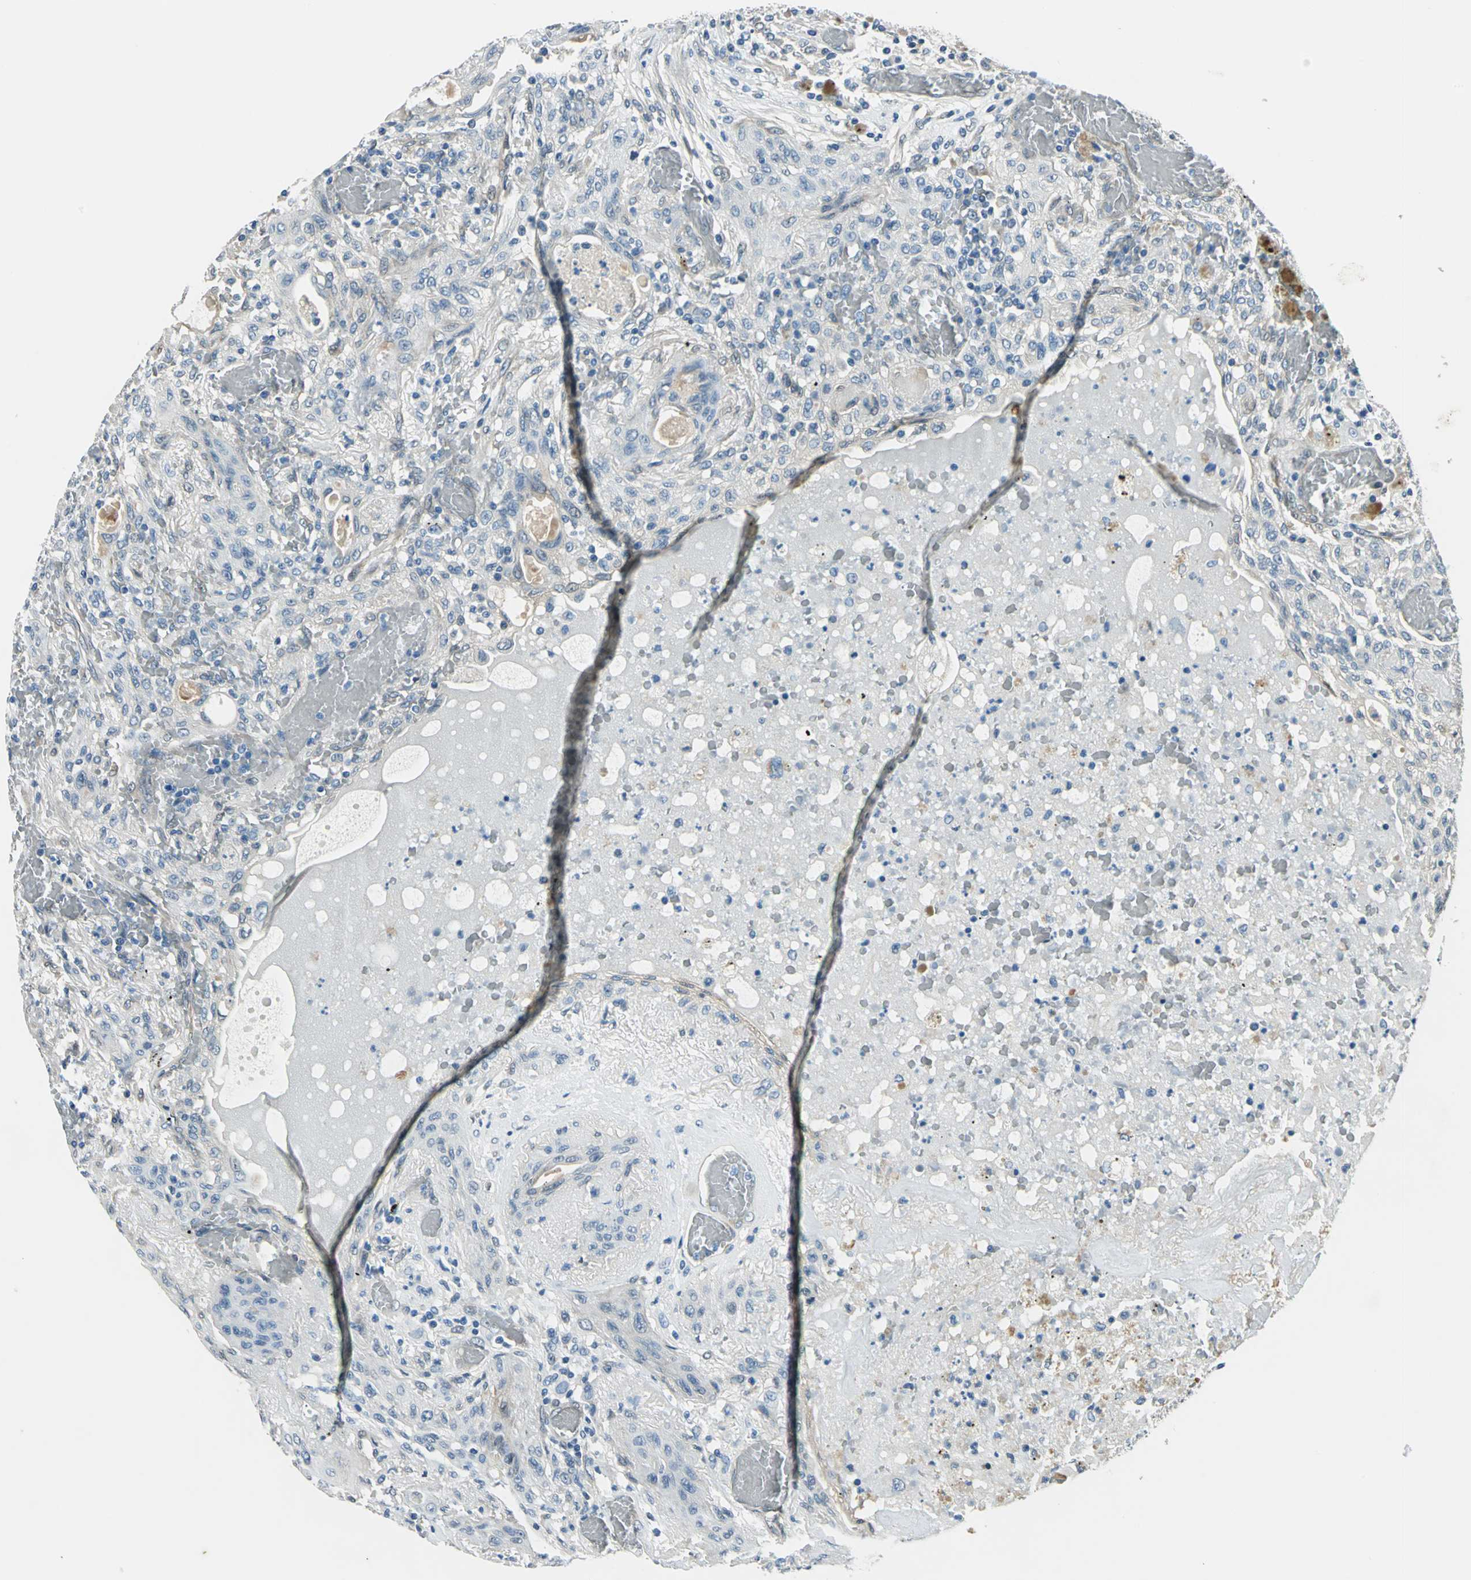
{"staining": {"intensity": "negative", "quantity": "none", "location": "none"}, "tissue": "lung cancer", "cell_type": "Tumor cells", "image_type": "cancer", "snomed": [{"axis": "morphology", "description": "Squamous cell carcinoma, NOS"}, {"axis": "topography", "description": "Lung"}], "caption": "This is an immunohistochemistry micrograph of human lung cancer. There is no staining in tumor cells.", "gene": "CDC42EP1", "patient": {"sex": "female", "age": 47}}